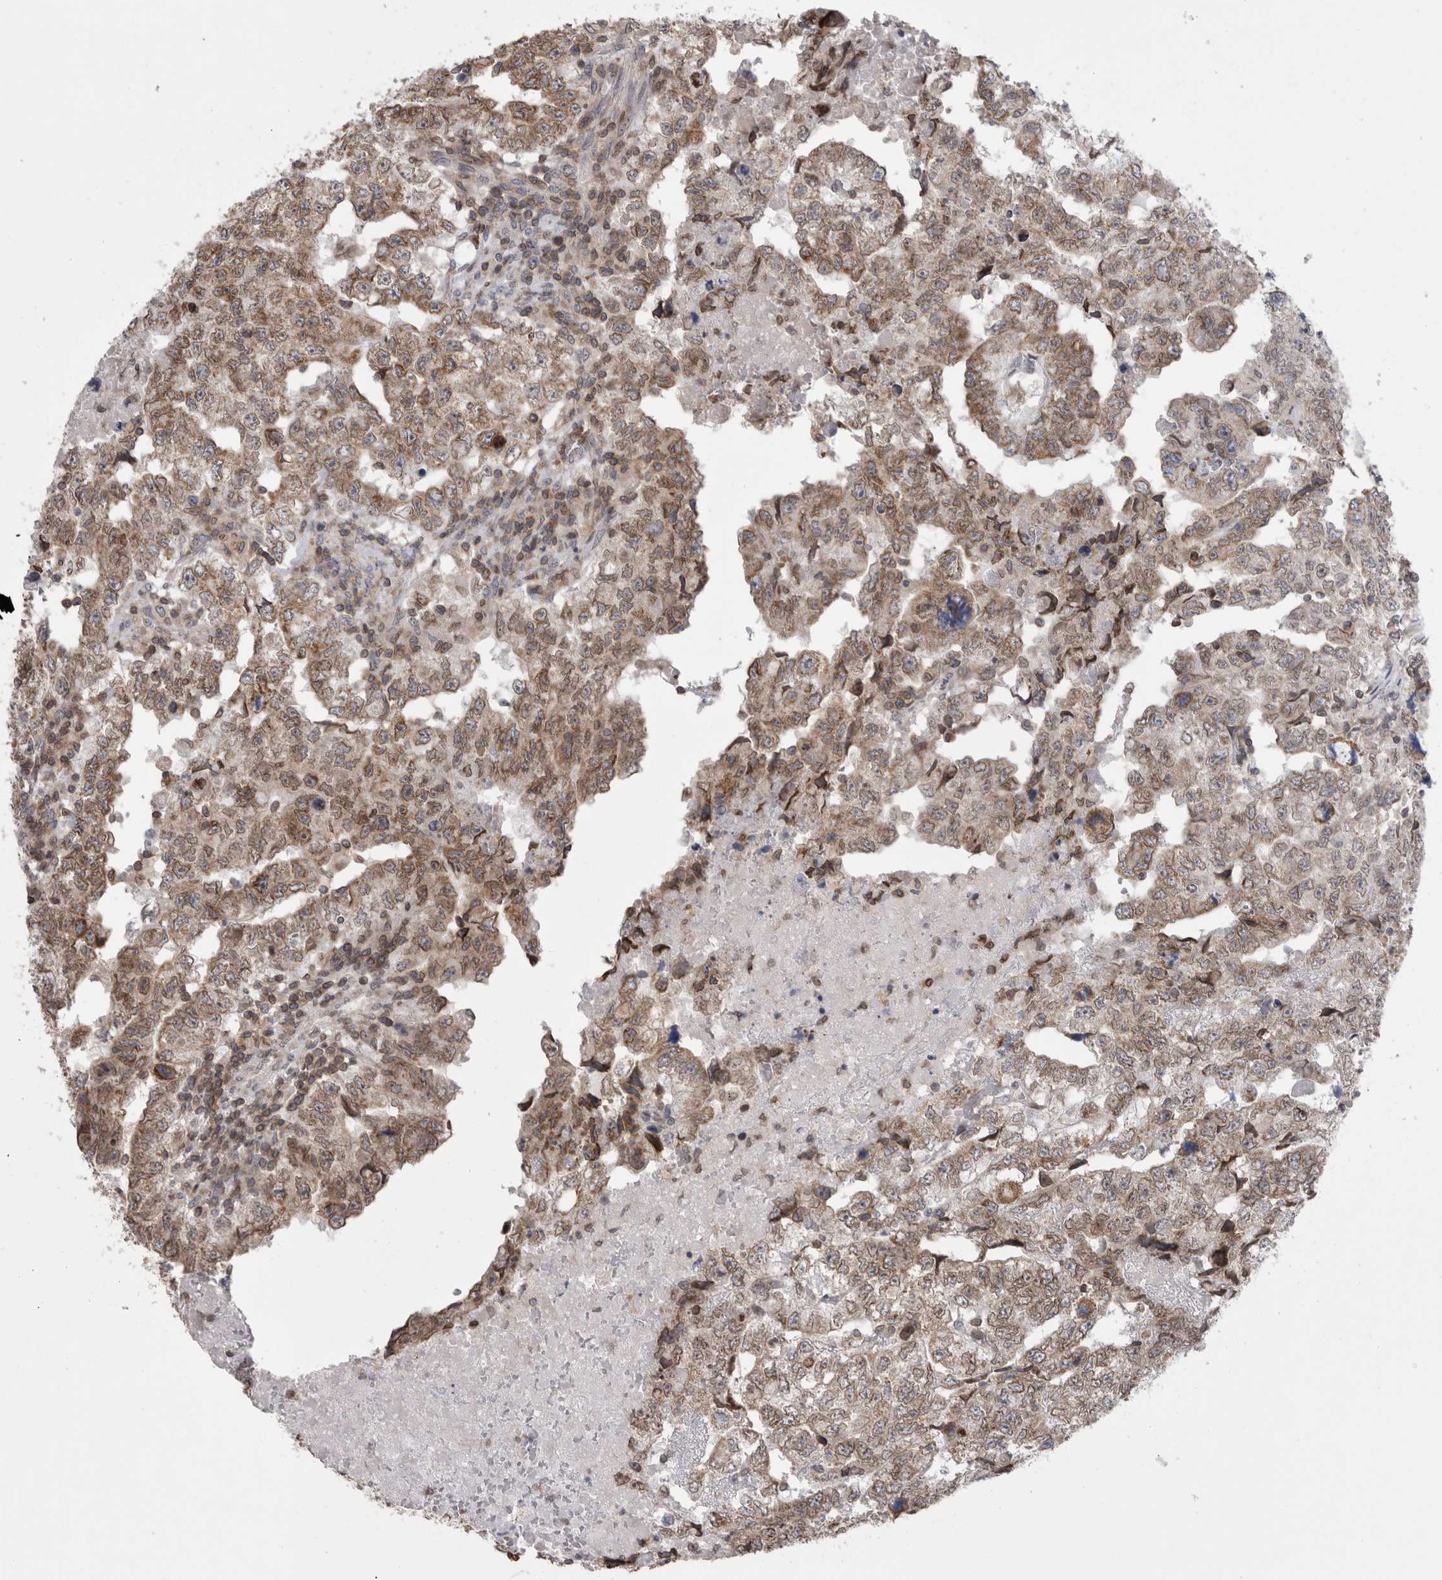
{"staining": {"intensity": "moderate", "quantity": ">75%", "location": "cytoplasmic/membranous"}, "tissue": "testis cancer", "cell_type": "Tumor cells", "image_type": "cancer", "snomed": [{"axis": "morphology", "description": "Carcinoma, Embryonal, NOS"}, {"axis": "topography", "description": "Testis"}], "caption": "DAB immunohistochemical staining of embryonal carcinoma (testis) reveals moderate cytoplasmic/membranous protein staining in approximately >75% of tumor cells.", "gene": "DARS2", "patient": {"sex": "male", "age": 36}}